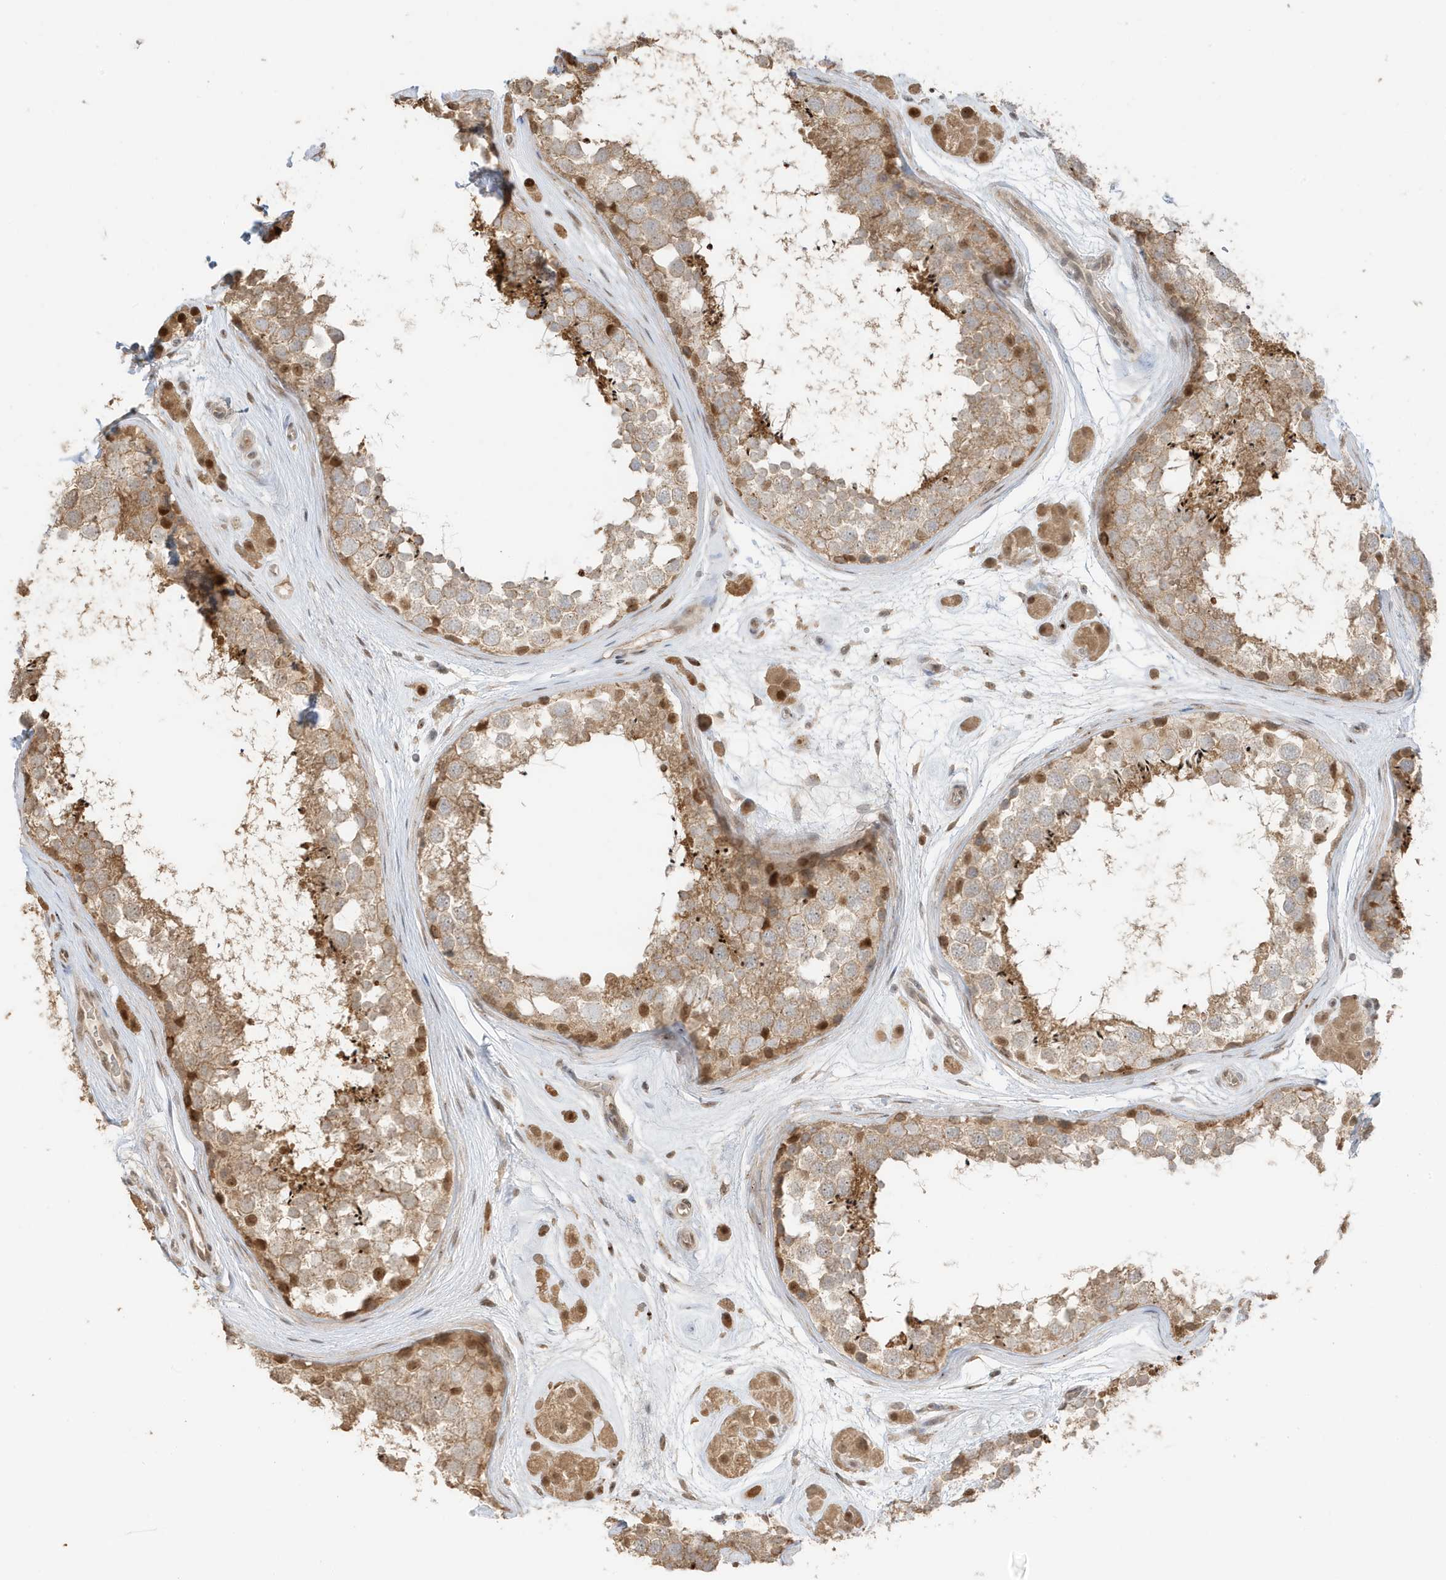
{"staining": {"intensity": "moderate", "quantity": ">75%", "location": "cytoplasmic/membranous,nuclear"}, "tissue": "testis", "cell_type": "Cells in seminiferous ducts", "image_type": "normal", "snomed": [{"axis": "morphology", "description": "Normal tissue, NOS"}, {"axis": "topography", "description": "Testis"}], "caption": "Immunohistochemical staining of normal testis displays moderate cytoplasmic/membranous,nuclear protein expression in approximately >75% of cells in seminiferous ducts.", "gene": "ZBTB41", "patient": {"sex": "male", "age": 56}}